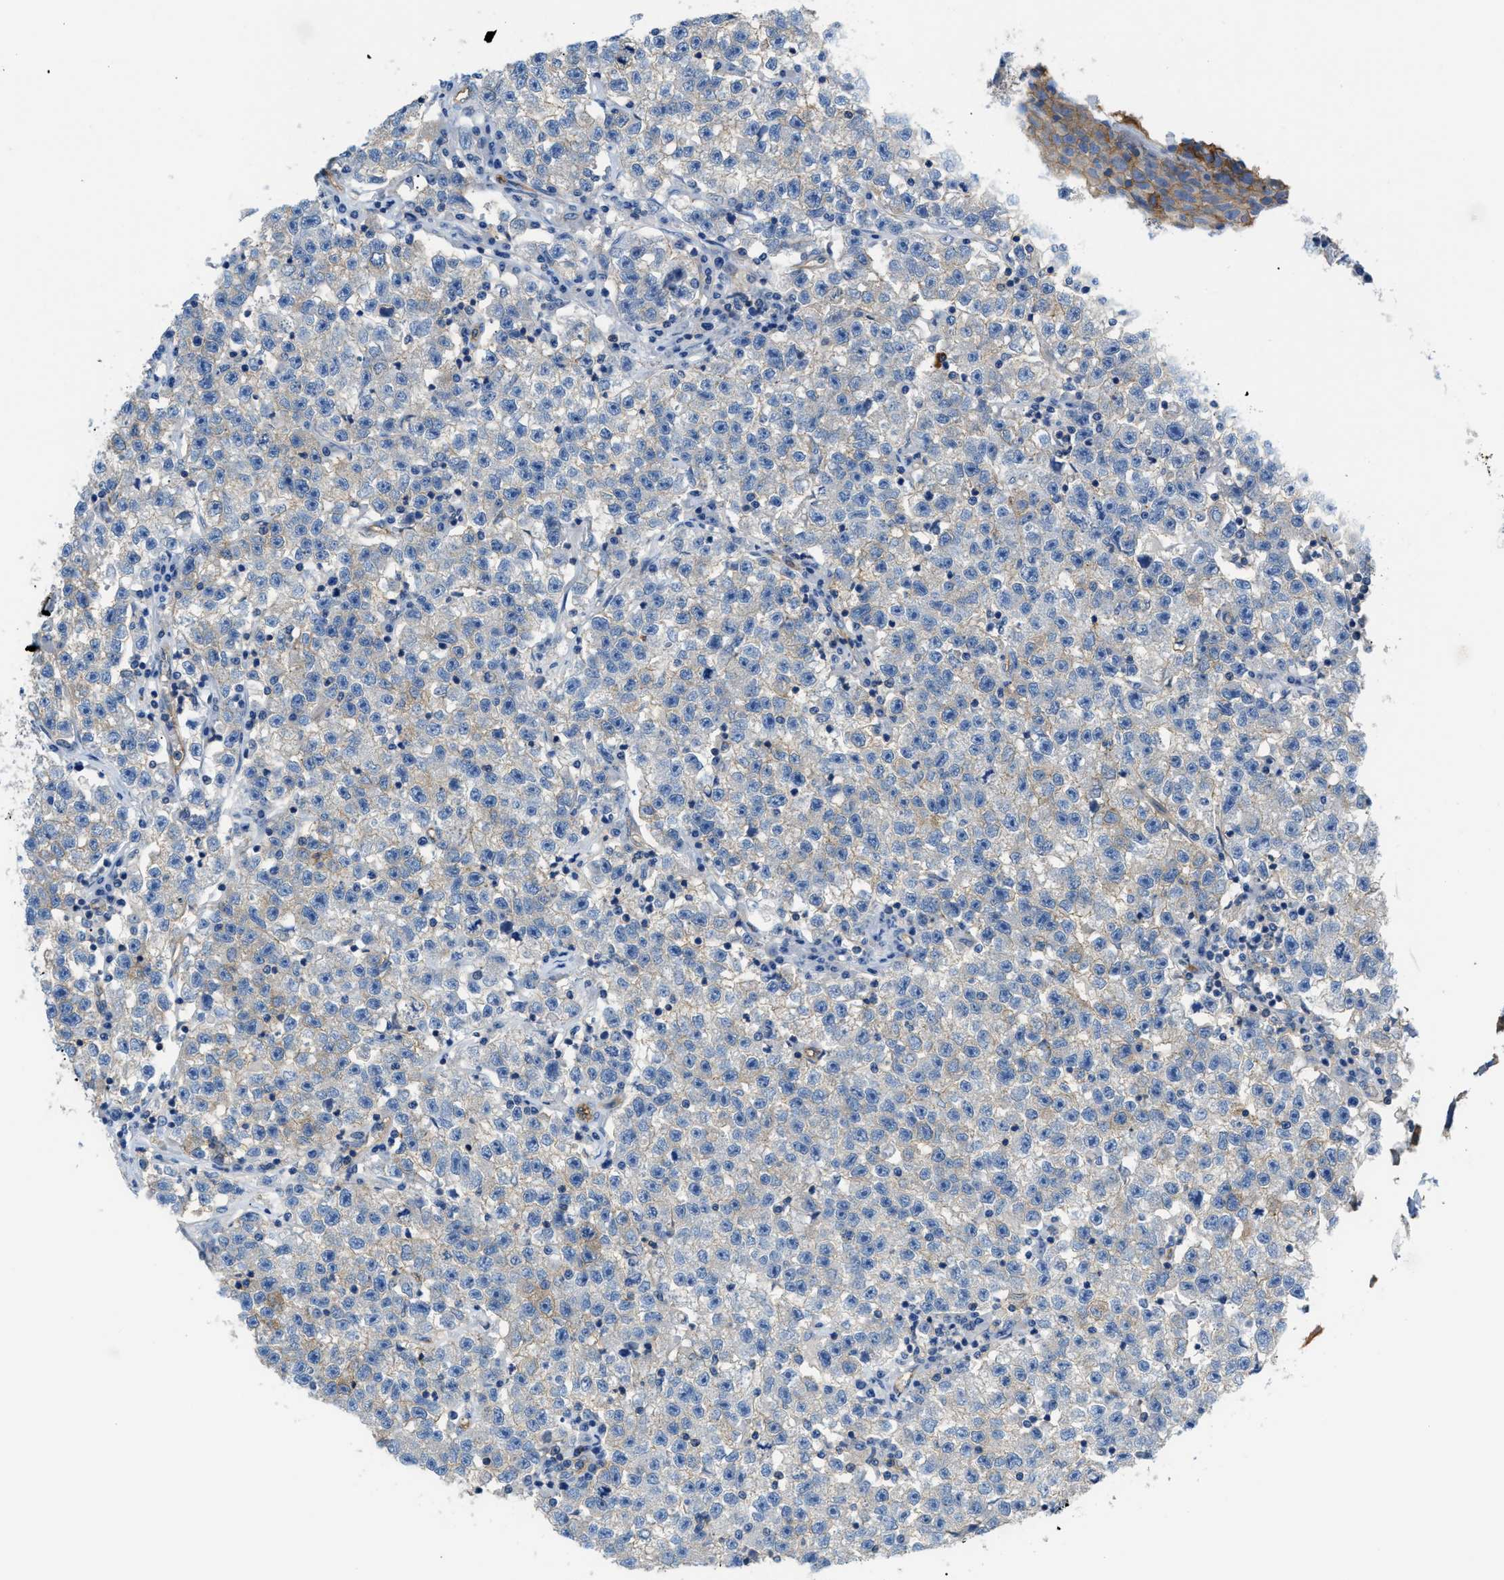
{"staining": {"intensity": "weak", "quantity": ">75%", "location": "cytoplasmic/membranous"}, "tissue": "testis cancer", "cell_type": "Tumor cells", "image_type": "cancer", "snomed": [{"axis": "morphology", "description": "Seminoma, NOS"}, {"axis": "topography", "description": "Testis"}], "caption": "Immunohistochemical staining of testis cancer (seminoma) shows low levels of weak cytoplasmic/membranous protein positivity in about >75% of tumor cells.", "gene": "ORAI1", "patient": {"sex": "male", "age": 22}}